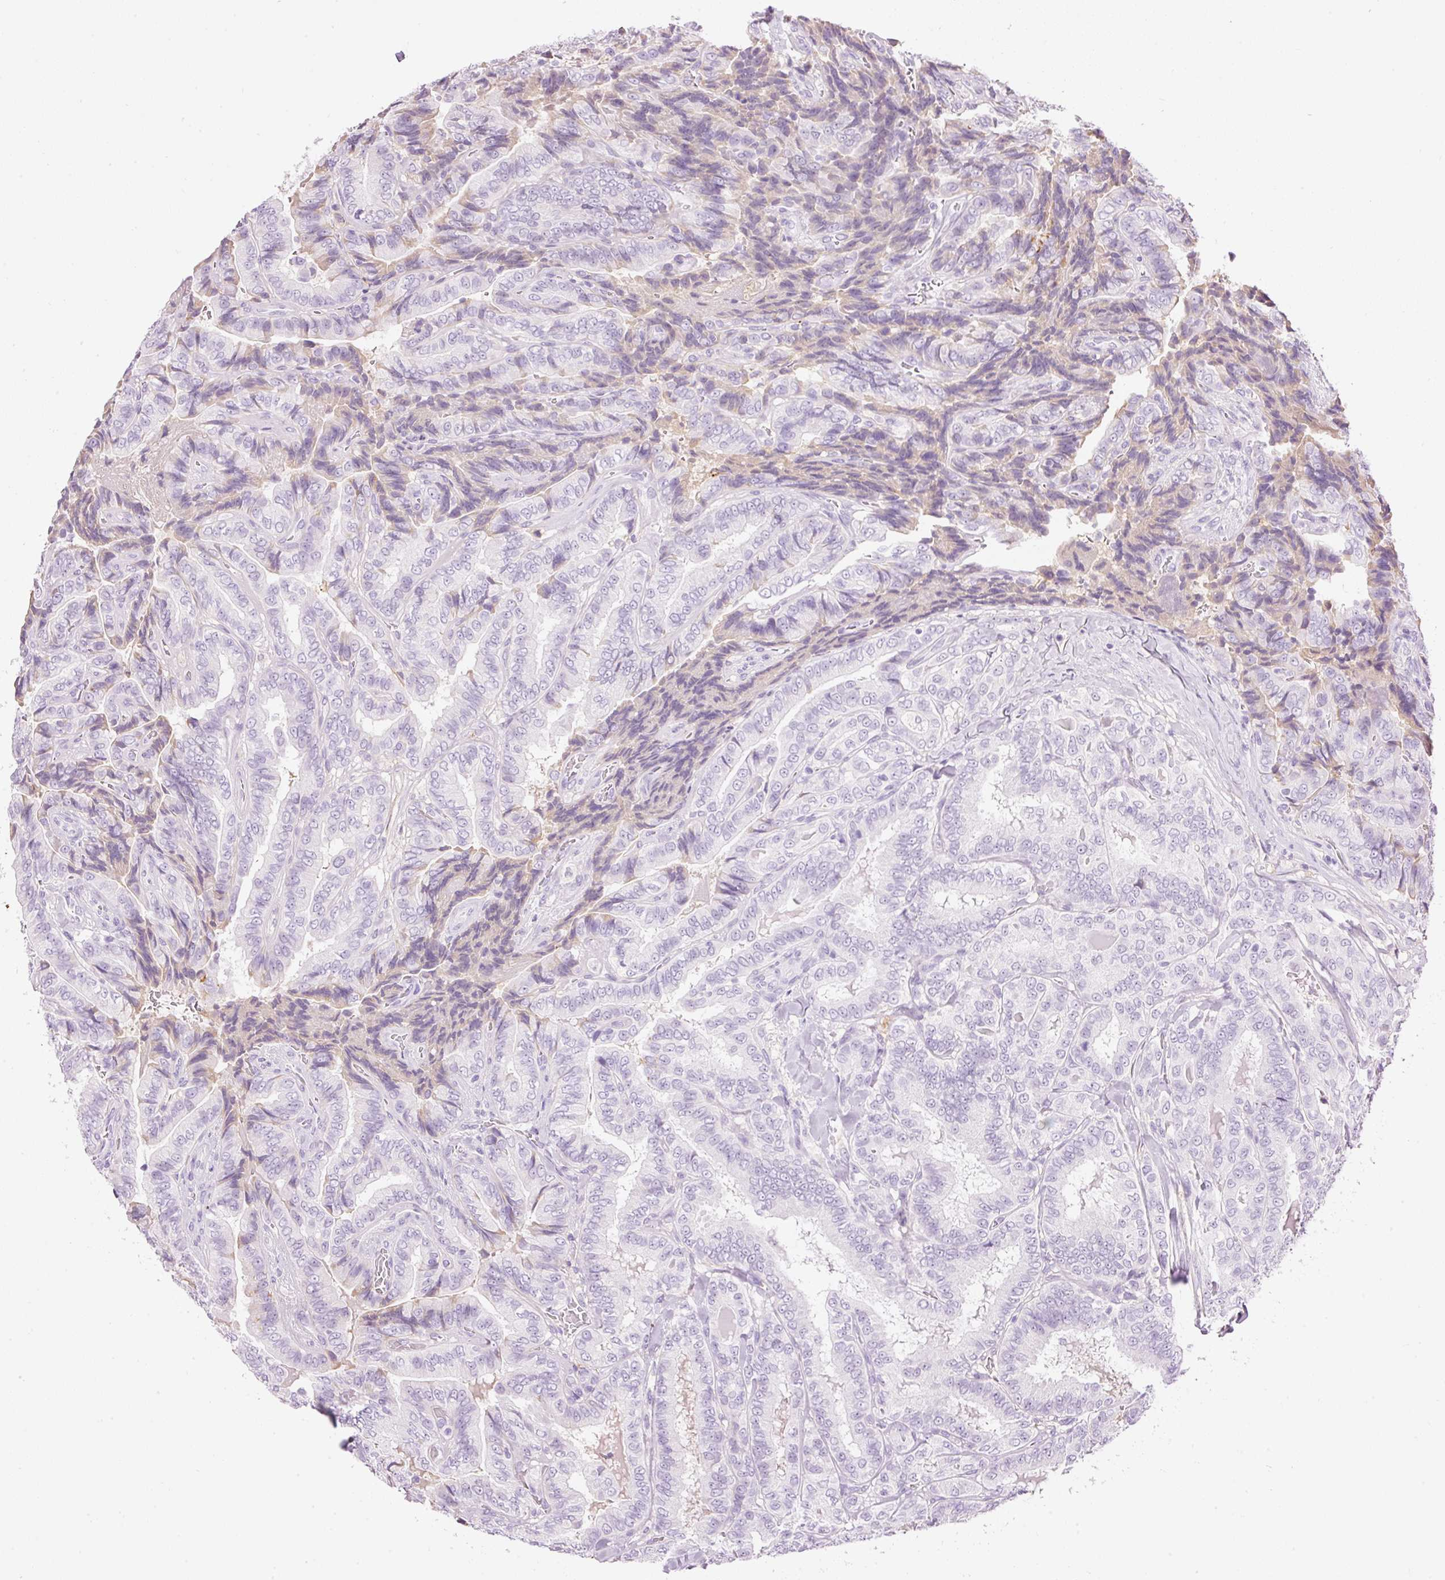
{"staining": {"intensity": "negative", "quantity": "none", "location": "none"}, "tissue": "thyroid cancer", "cell_type": "Tumor cells", "image_type": "cancer", "snomed": [{"axis": "morphology", "description": "Papillary adenocarcinoma, NOS"}, {"axis": "topography", "description": "Thyroid gland"}], "caption": "This histopathology image is of papillary adenocarcinoma (thyroid) stained with immunohistochemistry to label a protein in brown with the nuclei are counter-stained blue. There is no expression in tumor cells.", "gene": "PRPF38B", "patient": {"sex": "male", "age": 61}}